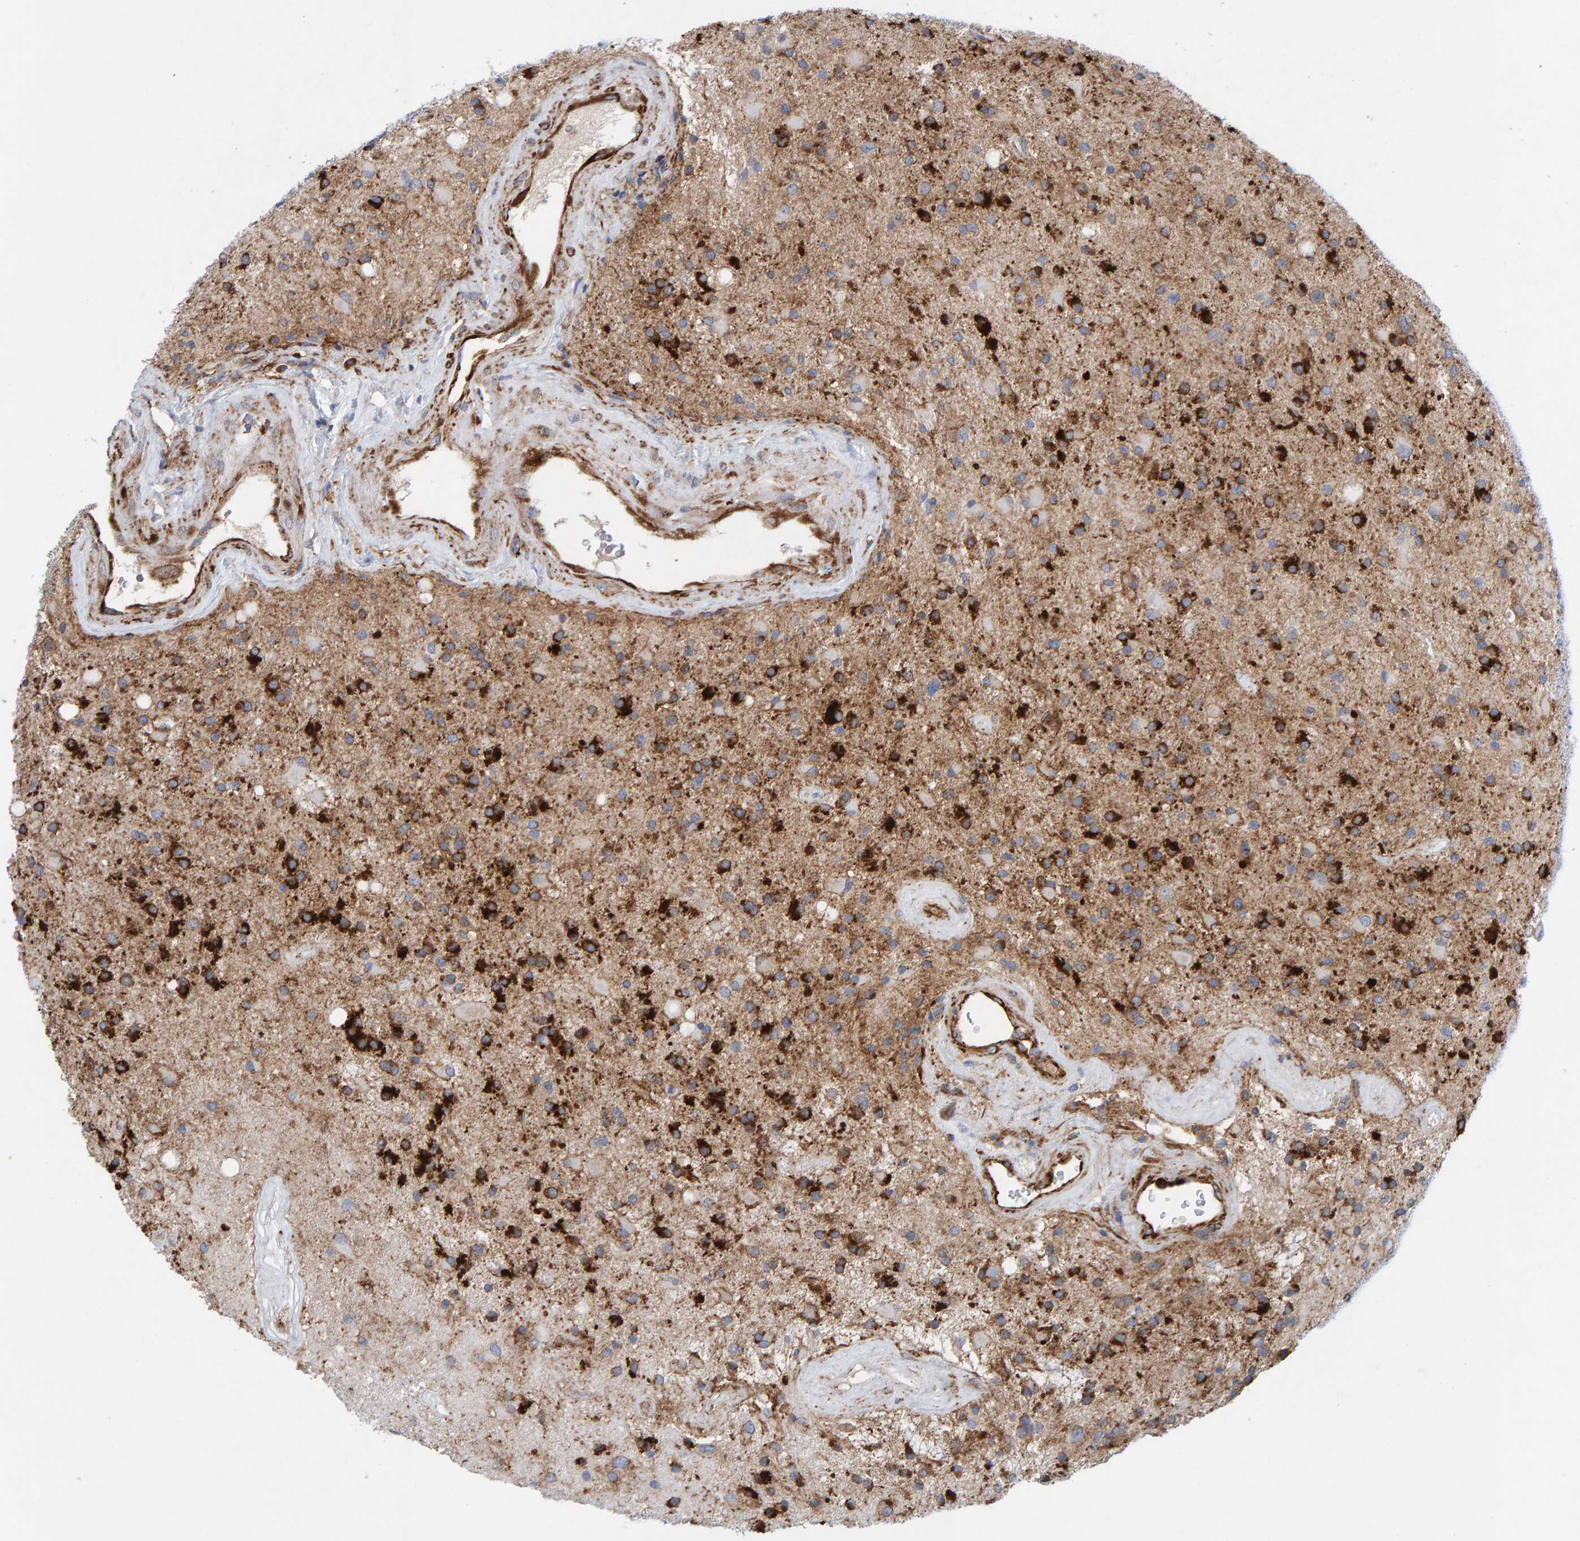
{"staining": {"intensity": "strong", "quantity": "25%-75%", "location": "cytoplasmic/membranous"}, "tissue": "glioma", "cell_type": "Tumor cells", "image_type": "cancer", "snomed": [{"axis": "morphology", "description": "Glioma, malignant, Low grade"}, {"axis": "topography", "description": "Brain"}], "caption": "Glioma stained with DAB IHC exhibits high levels of strong cytoplasmic/membranous expression in about 25%-75% of tumor cells. Immunohistochemistry (ihc) stains the protein of interest in brown and the nuclei are stained blue.", "gene": "MVP", "patient": {"sex": "male", "age": 58}}